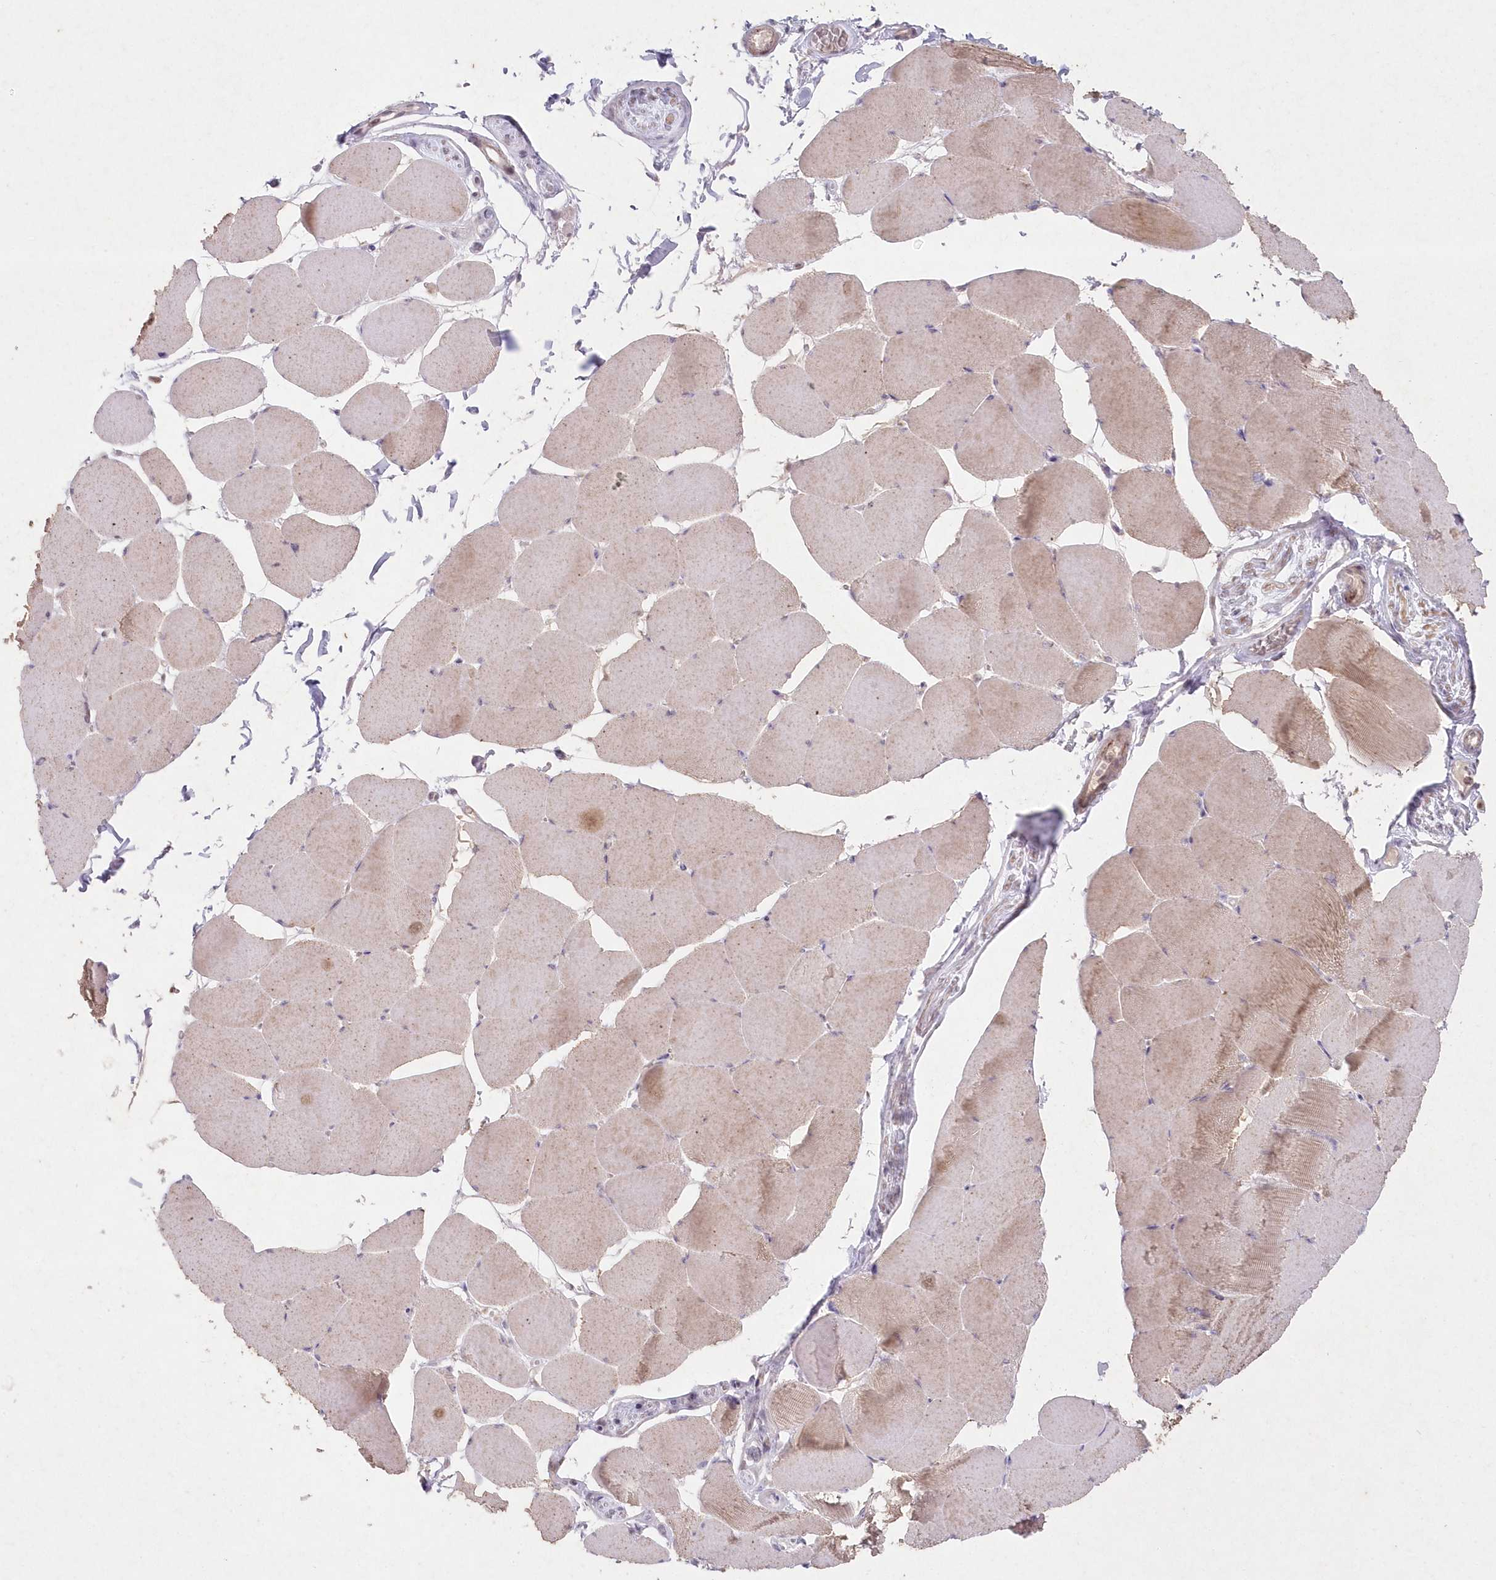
{"staining": {"intensity": "weak", "quantity": "25%-75%", "location": "cytoplasmic/membranous"}, "tissue": "skeletal muscle", "cell_type": "Myocytes", "image_type": "normal", "snomed": [{"axis": "morphology", "description": "Normal tissue, NOS"}, {"axis": "topography", "description": "Skeletal muscle"}], "caption": "IHC histopathology image of unremarkable human skeletal muscle stained for a protein (brown), which demonstrates low levels of weak cytoplasmic/membranous staining in approximately 25%-75% of myocytes.", "gene": "ASCC1", "patient": {"sex": "male", "age": 62}}